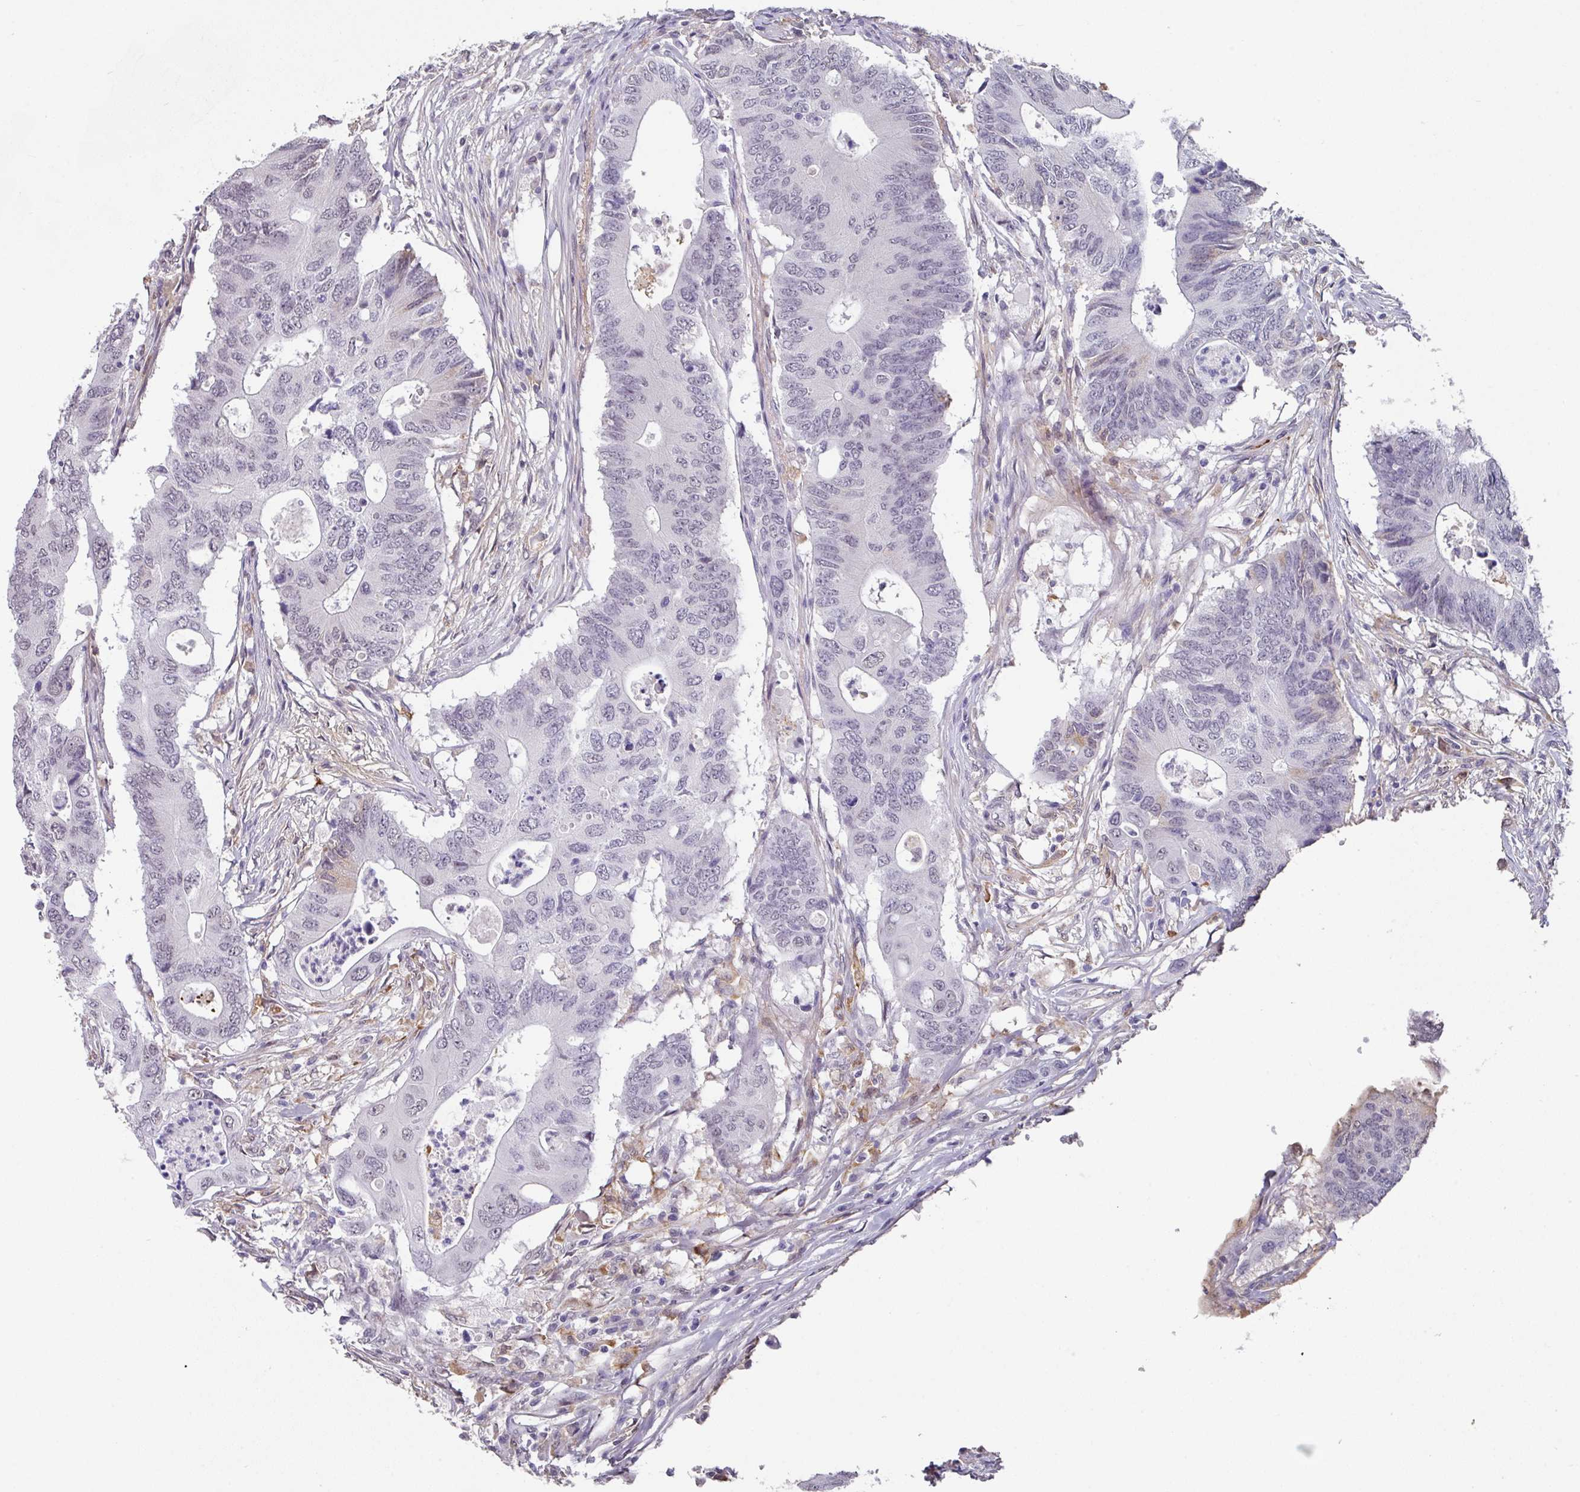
{"staining": {"intensity": "weak", "quantity": "<25%", "location": "nuclear"}, "tissue": "colorectal cancer", "cell_type": "Tumor cells", "image_type": "cancer", "snomed": [{"axis": "morphology", "description": "Adenocarcinoma, NOS"}, {"axis": "topography", "description": "Colon"}], "caption": "Immunohistochemistry micrograph of neoplastic tissue: human colorectal cancer stained with DAB exhibits no significant protein staining in tumor cells. Nuclei are stained in blue.", "gene": "C1QB", "patient": {"sex": "male", "age": 71}}